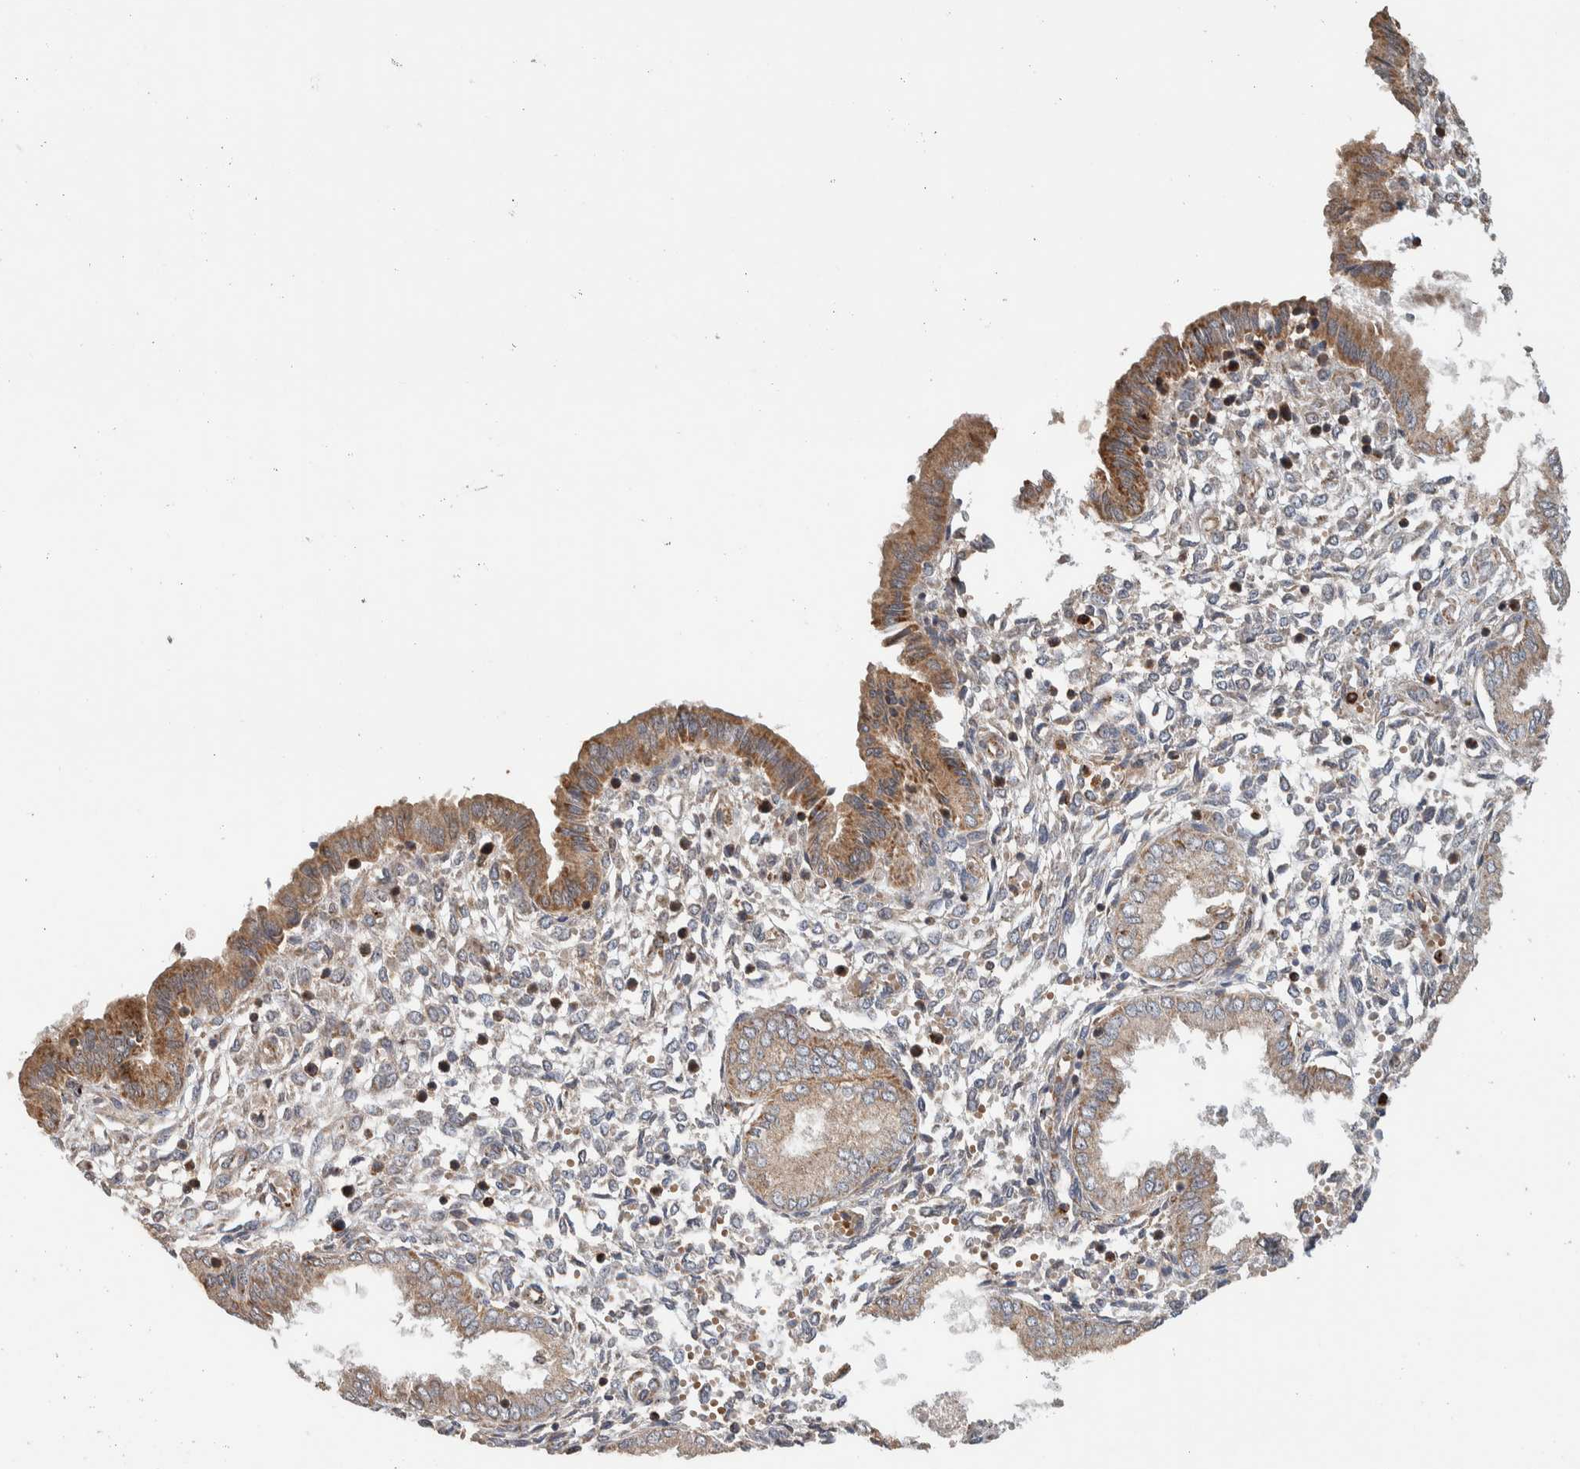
{"staining": {"intensity": "weak", "quantity": "<25%", "location": "cytoplasmic/membranous"}, "tissue": "endometrium", "cell_type": "Cells in endometrial stroma", "image_type": "normal", "snomed": [{"axis": "morphology", "description": "Normal tissue, NOS"}, {"axis": "topography", "description": "Endometrium"}], "caption": "Immunohistochemical staining of normal human endometrium reveals no significant expression in cells in endometrial stroma. (Immunohistochemistry (ihc), brightfield microscopy, high magnification).", "gene": "VPS53", "patient": {"sex": "female", "age": 33}}